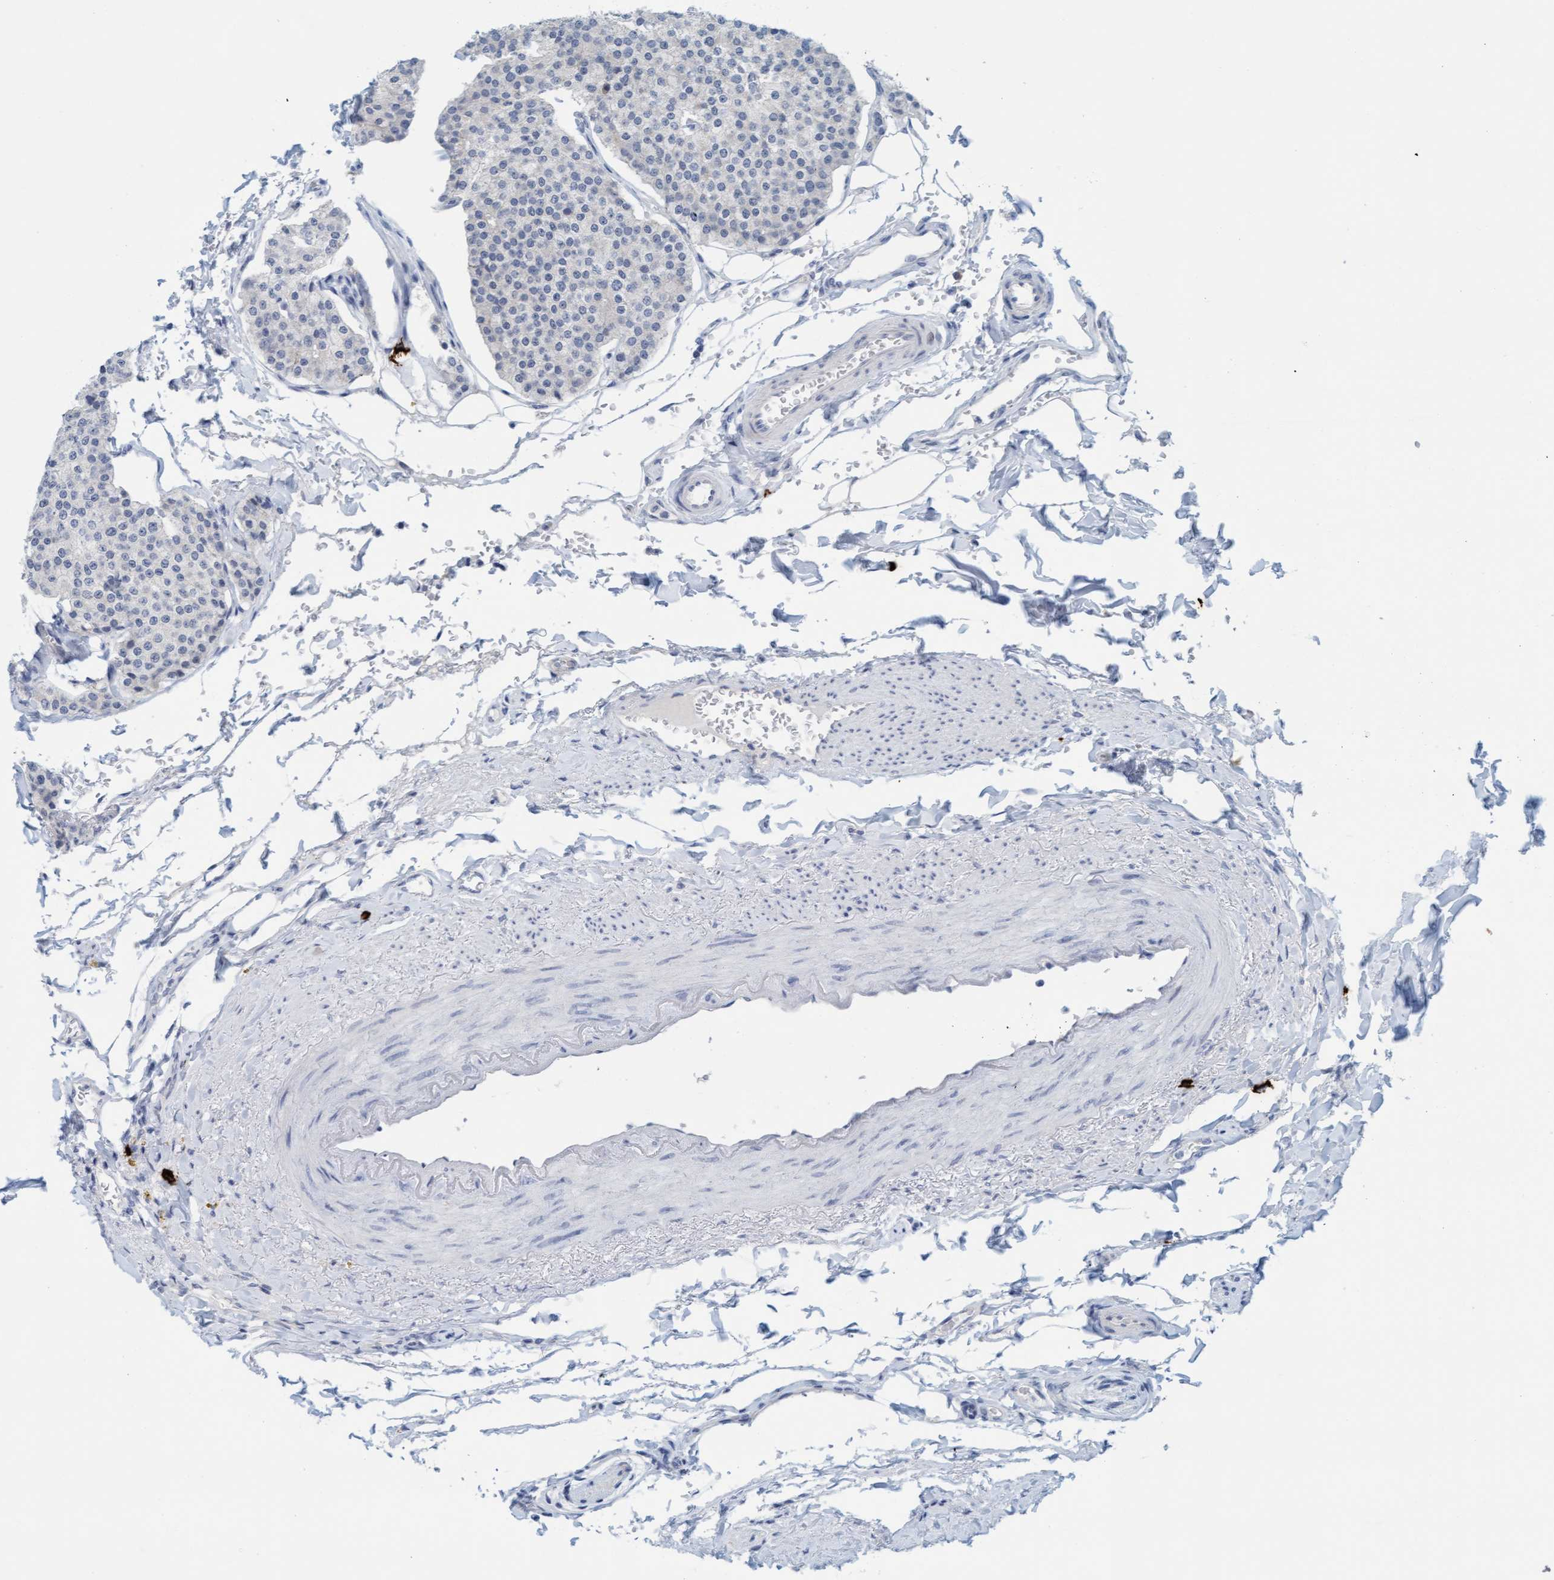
{"staining": {"intensity": "negative", "quantity": "none", "location": "none"}, "tissue": "carcinoid", "cell_type": "Tumor cells", "image_type": "cancer", "snomed": [{"axis": "morphology", "description": "Carcinoid, malignant, NOS"}, {"axis": "topography", "description": "Colon"}], "caption": "Tumor cells show no significant protein positivity in carcinoid. The staining is performed using DAB (3,3'-diaminobenzidine) brown chromogen with nuclei counter-stained in using hematoxylin.", "gene": "CPA3", "patient": {"sex": "female", "age": 61}}